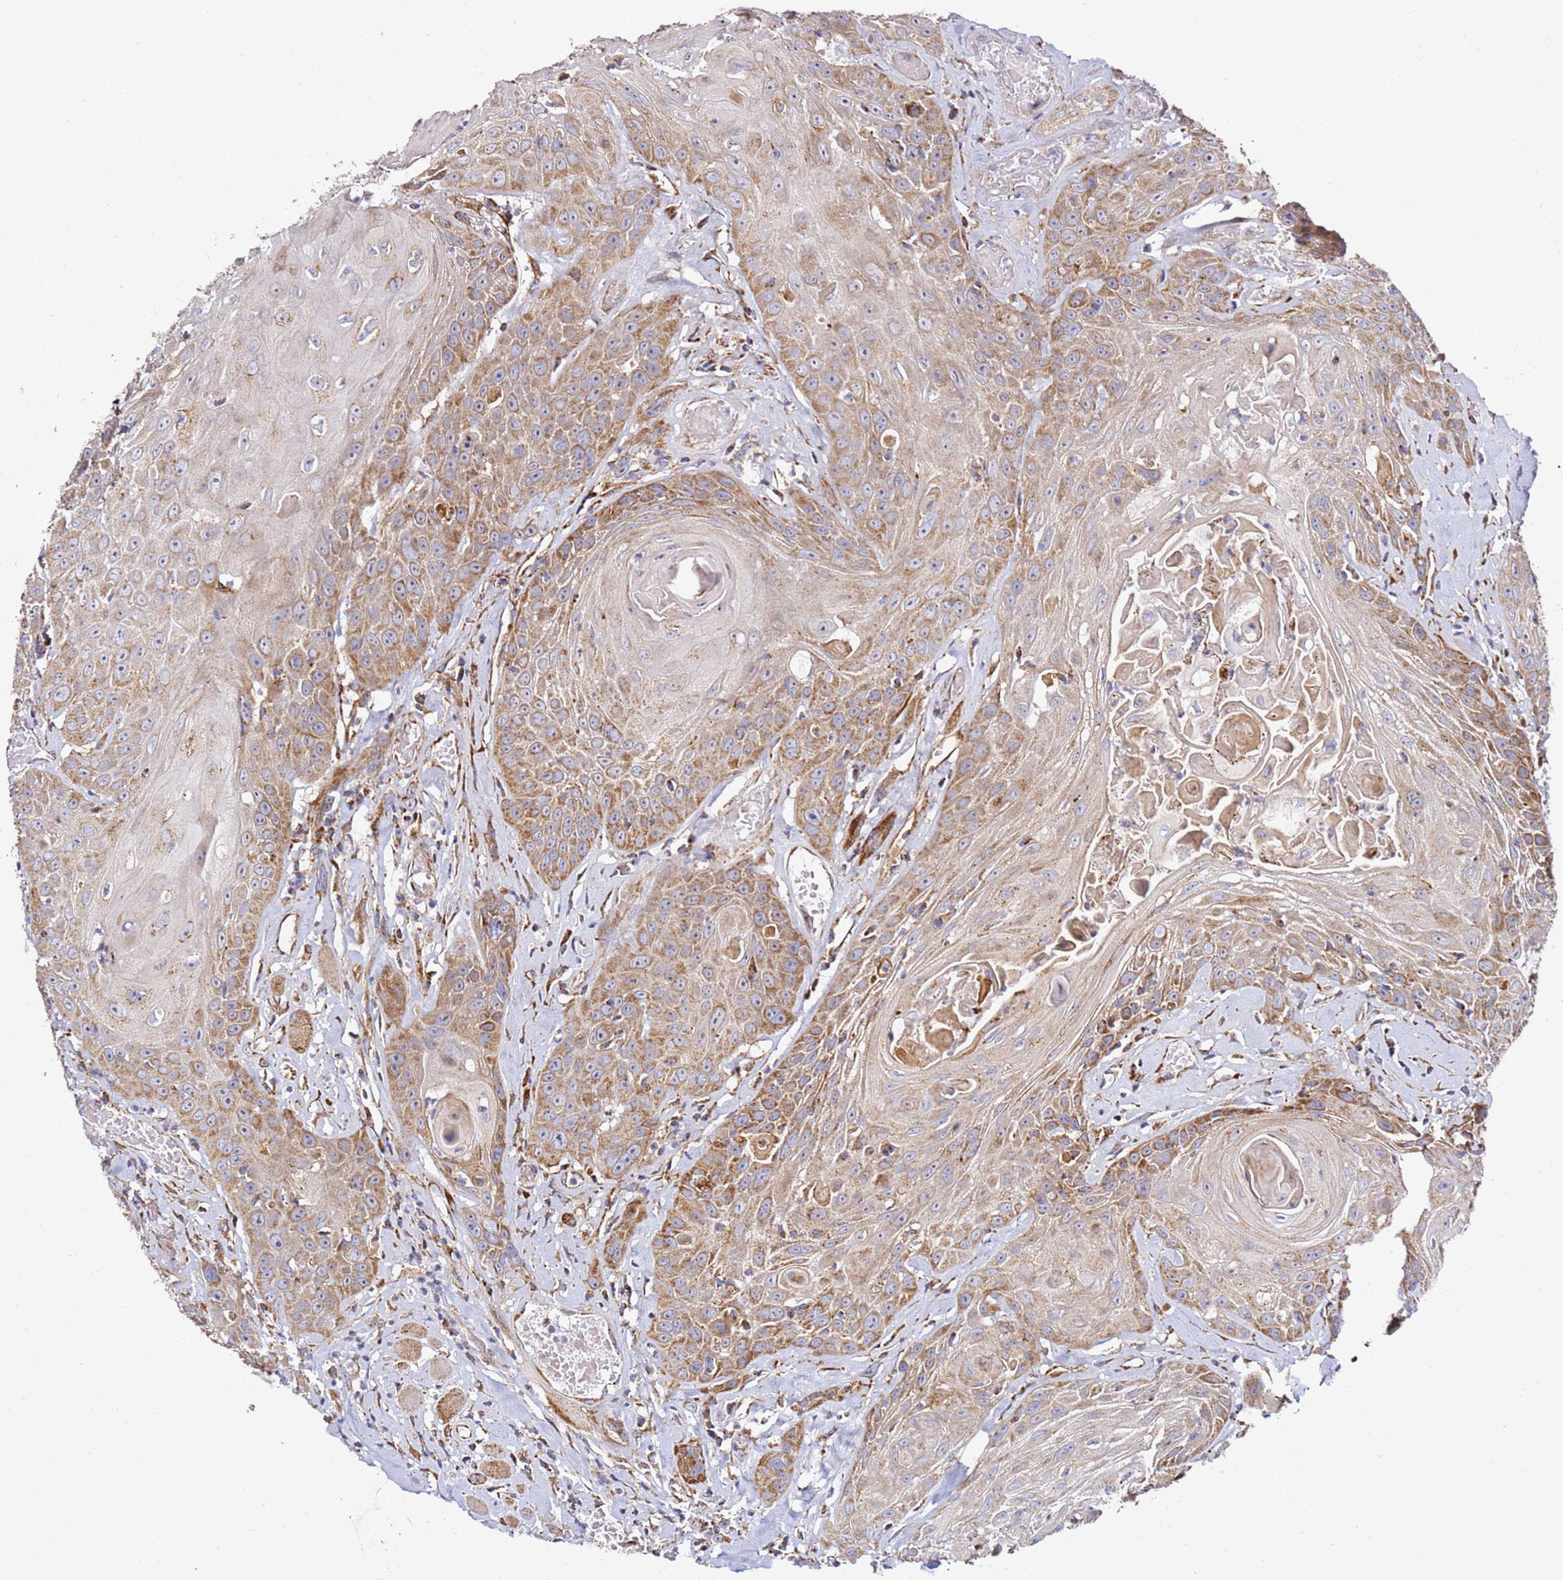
{"staining": {"intensity": "moderate", "quantity": "25%-75%", "location": "cytoplasmic/membranous"}, "tissue": "head and neck cancer", "cell_type": "Tumor cells", "image_type": "cancer", "snomed": [{"axis": "morphology", "description": "Squamous cell carcinoma, NOS"}, {"axis": "topography", "description": "Head-Neck"}], "caption": "Head and neck cancer (squamous cell carcinoma) was stained to show a protein in brown. There is medium levels of moderate cytoplasmic/membranous positivity in about 25%-75% of tumor cells.", "gene": "NDUFA3", "patient": {"sex": "female", "age": 59}}